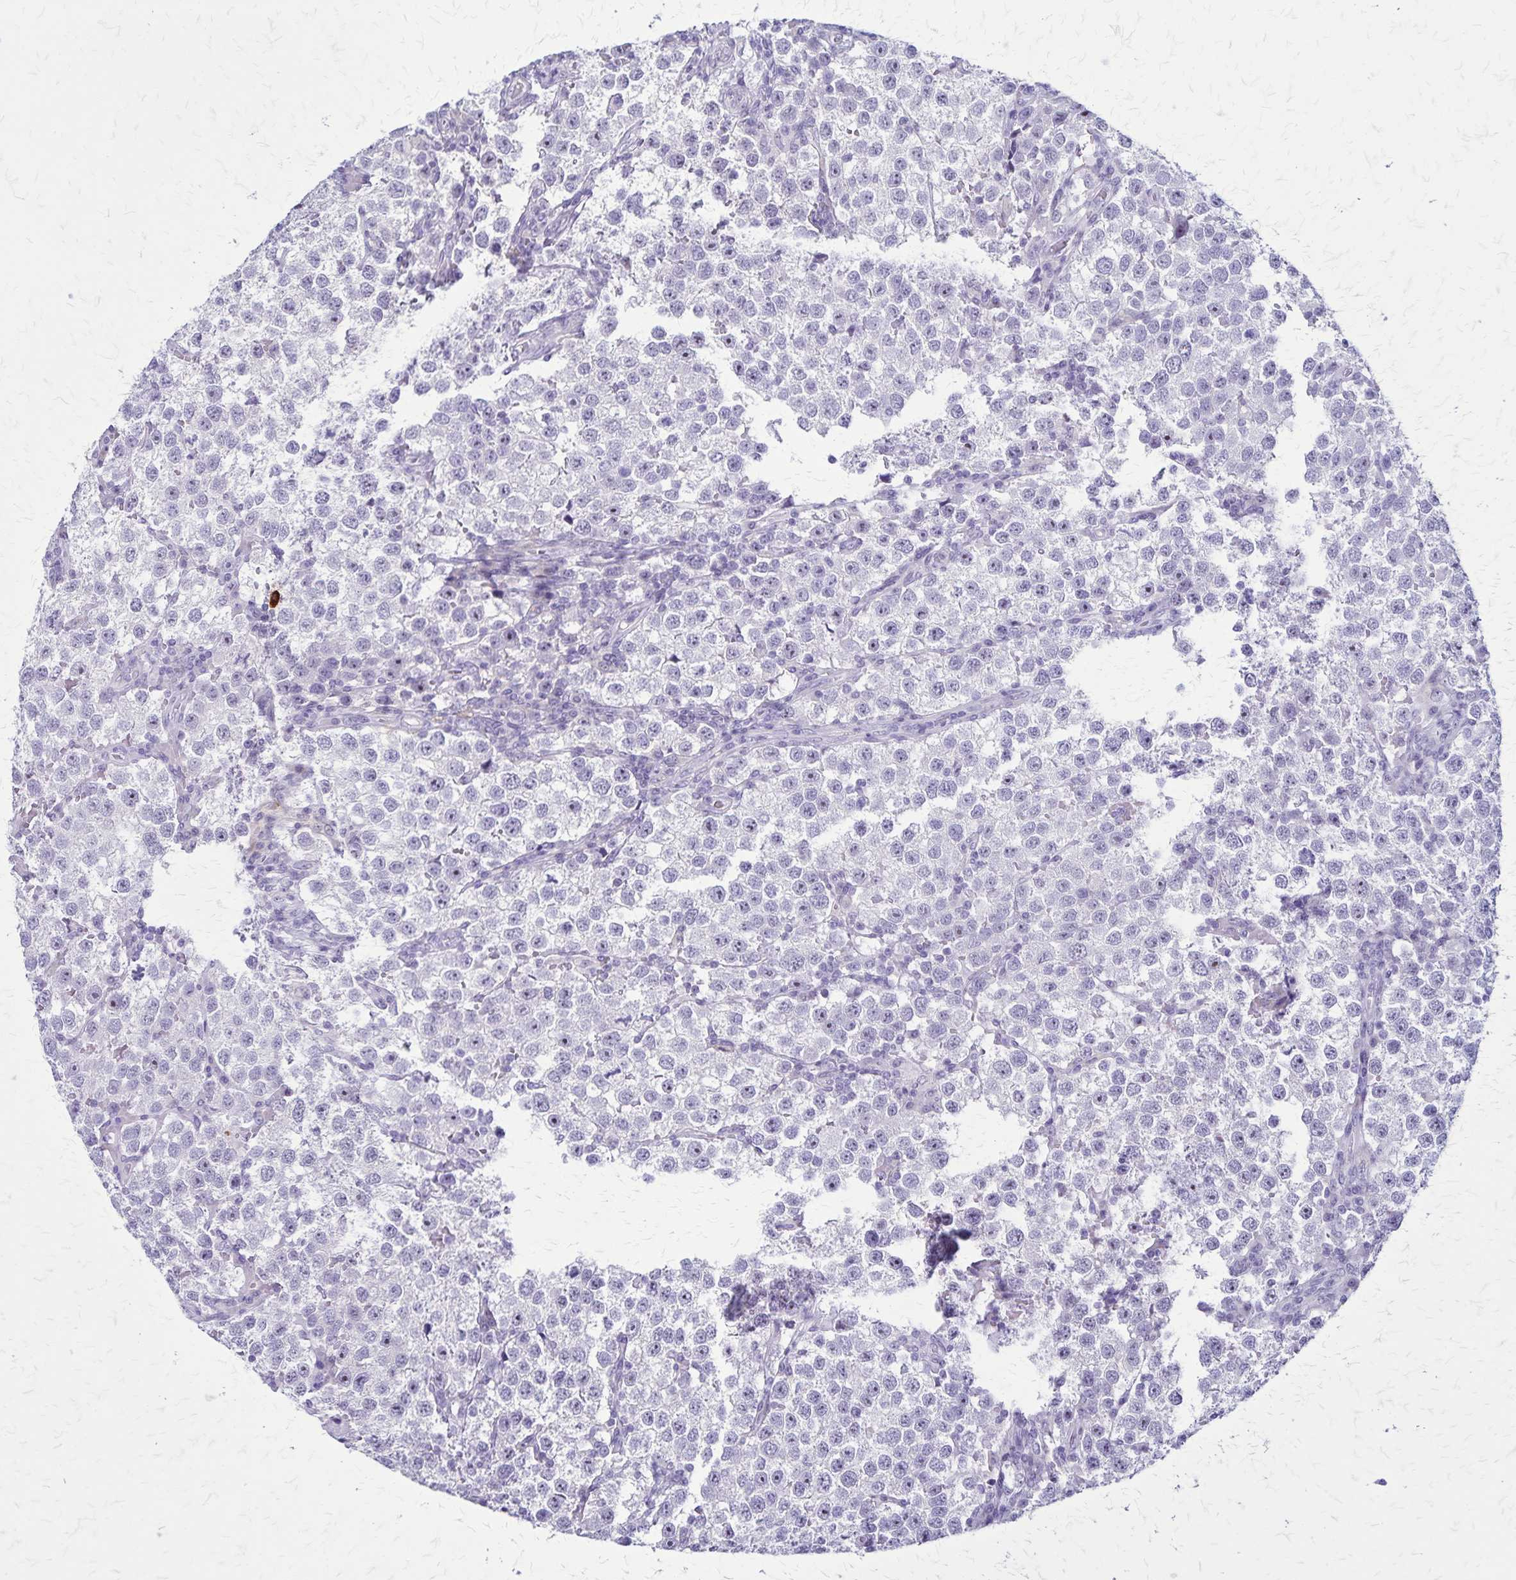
{"staining": {"intensity": "negative", "quantity": "none", "location": "none"}, "tissue": "testis cancer", "cell_type": "Tumor cells", "image_type": "cancer", "snomed": [{"axis": "morphology", "description": "Seminoma, NOS"}, {"axis": "topography", "description": "Testis"}], "caption": "An image of testis seminoma stained for a protein reveals no brown staining in tumor cells.", "gene": "OR51B5", "patient": {"sex": "male", "age": 37}}